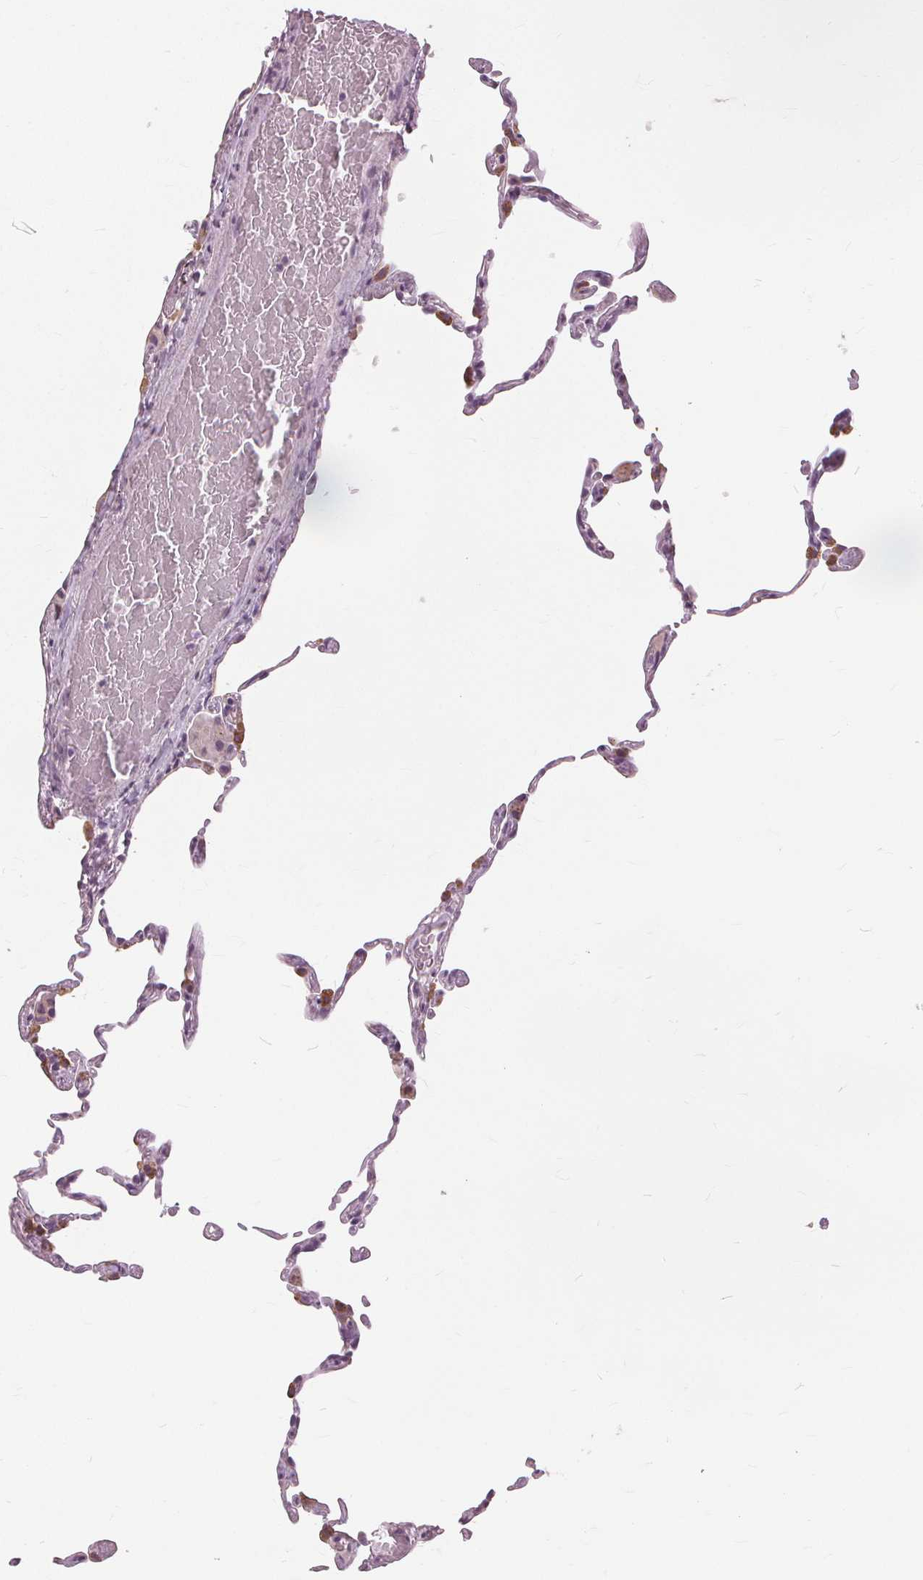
{"staining": {"intensity": "moderate", "quantity": "25%-75%", "location": "cytoplasmic/membranous"}, "tissue": "lung", "cell_type": "Alveolar cells", "image_type": "normal", "snomed": [{"axis": "morphology", "description": "Normal tissue, NOS"}, {"axis": "topography", "description": "Lung"}], "caption": "IHC of benign human lung shows medium levels of moderate cytoplasmic/membranous expression in about 25%-75% of alveolar cells. The staining was performed using DAB (3,3'-diaminobenzidine) to visualize the protein expression in brown, while the nuclei were stained in blue with hematoxylin (Magnification: 20x).", "gene": "SFTPD", "patient": {"sex": "female", "age": 57}}